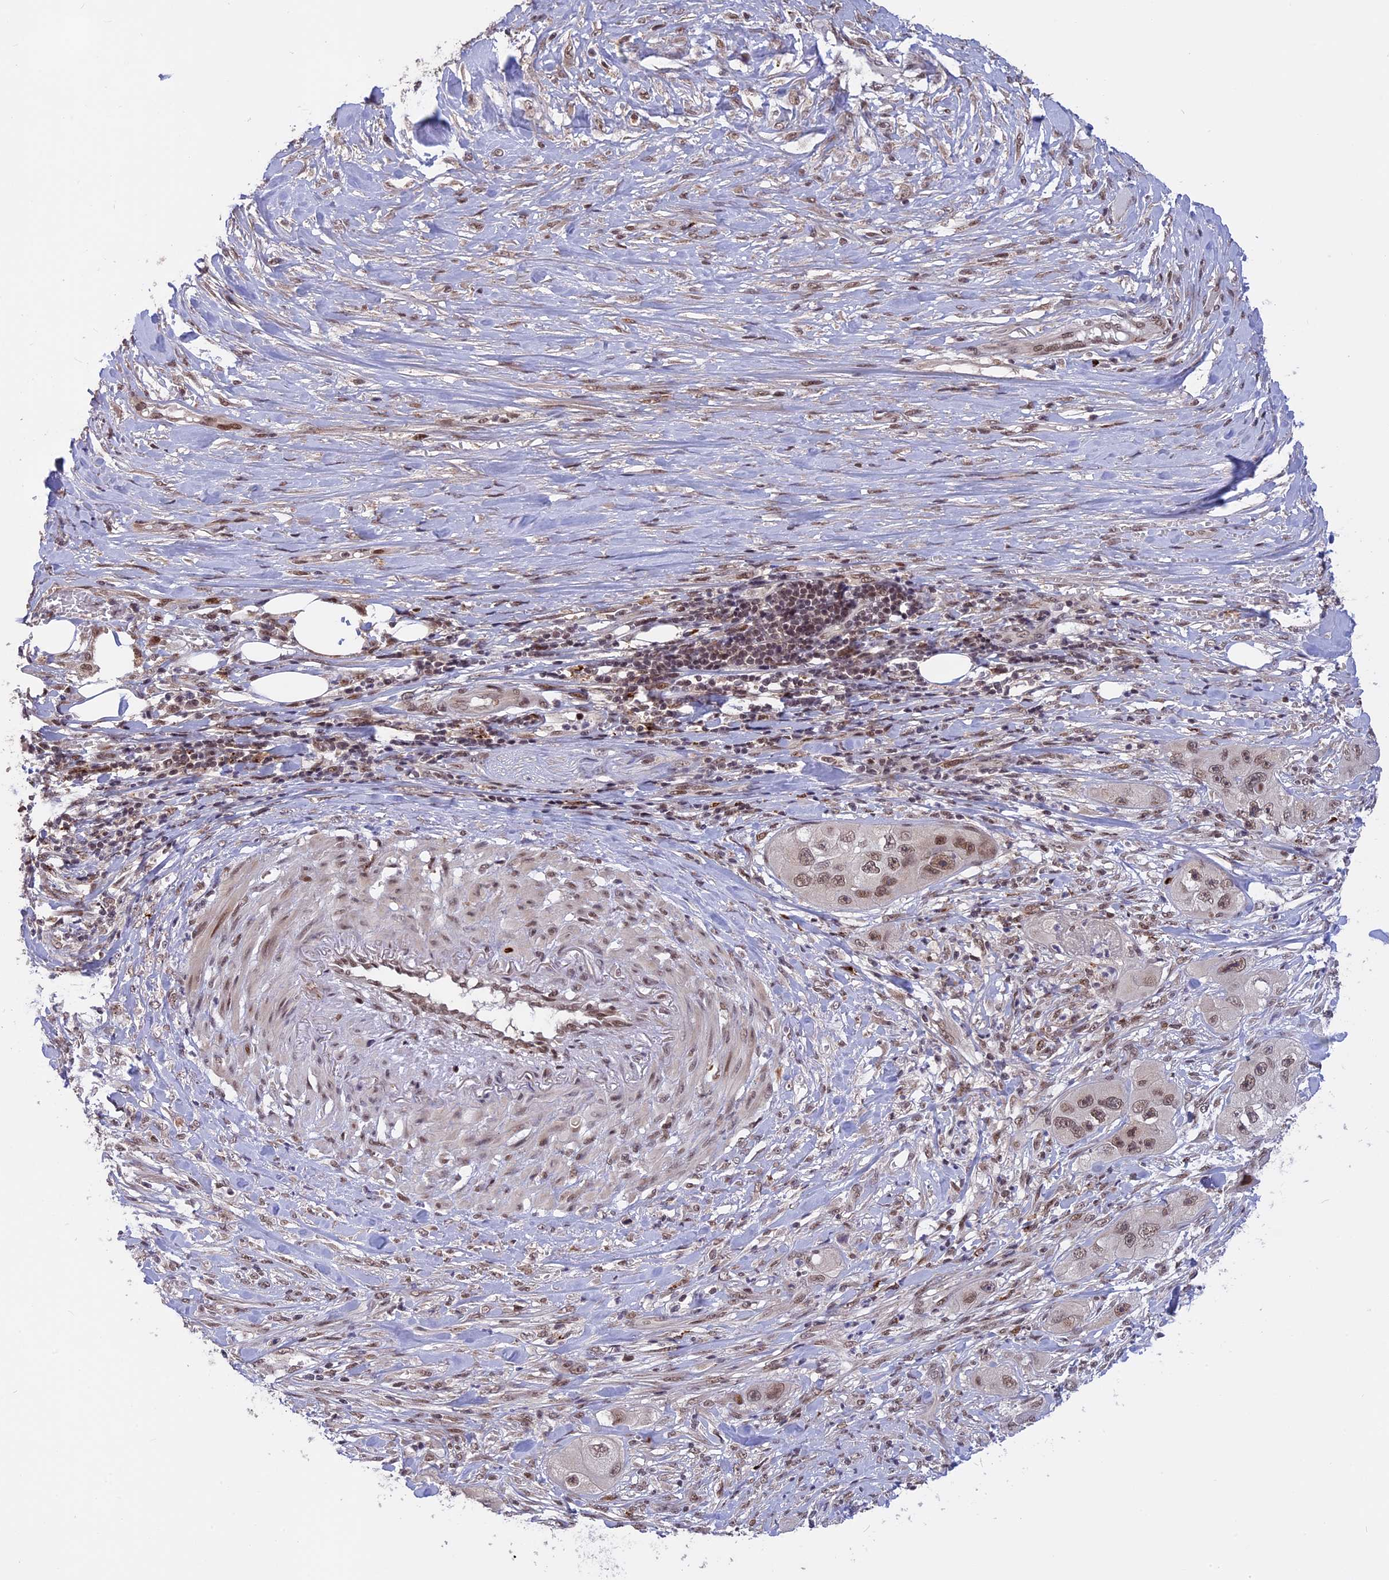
{"staining": {"intensity": "moderate", "quantity": ">75%", "location": "nuclear"}, "tissue": "skin cancer", "cell_type": "Tumor cells", "image_type": "cancer", "snomed": [{"axis": "morphology", "description": "Squamous cell carcinoma, NOS"}, {"axis": "topography", "description": "Skin"}, {"axis": "topography", "description": "Subcutis"}], "caption": "Immunohistochemical staining of human squamous cell carcinoma (skin) shows moderate nuclear protein expression in about >75% of tumor cells.", "gene": "POLR2C", "patient": {"sex": "male", "age": 73}}